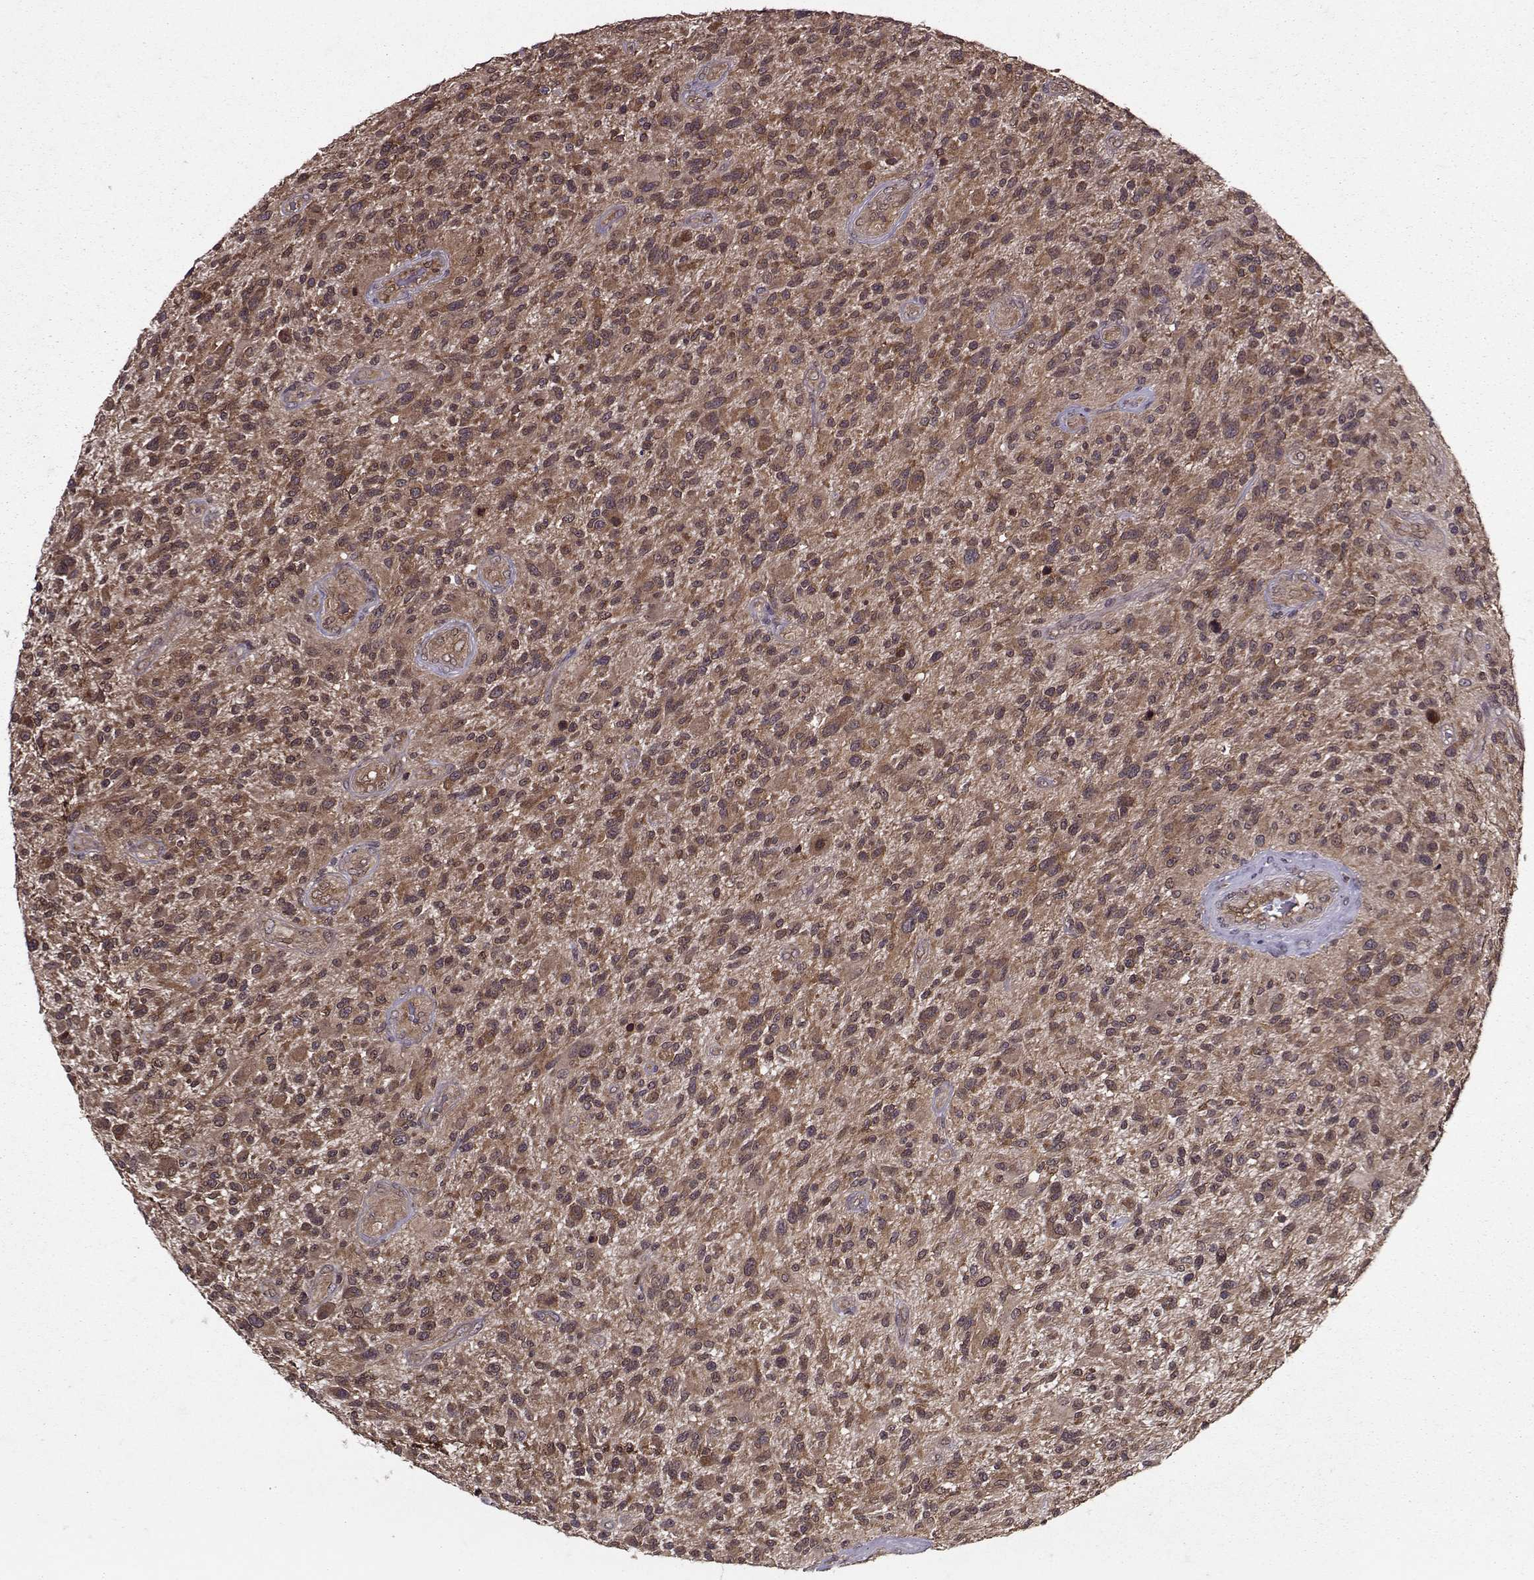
{"staining": {"intensity": "negative", "quantity": "none", "location": "none"}, "tissue": "glioma", "cell_type": "Tumor cells", "image_type": "cancer", "snomed": [{"axis": "morphology", "description": "Glioma, malignant, High grade"}, {"axis": "topography", "description": "Brain"}], "caption": "This micrograph is of glioma stained with immunohistochemistry to label a protein in brown with the nuclei are counter-stained blue. There is no expression in tumor cells.", "gene": "PPP2R2A", "patient": {"sex": "male", "age": 47}}